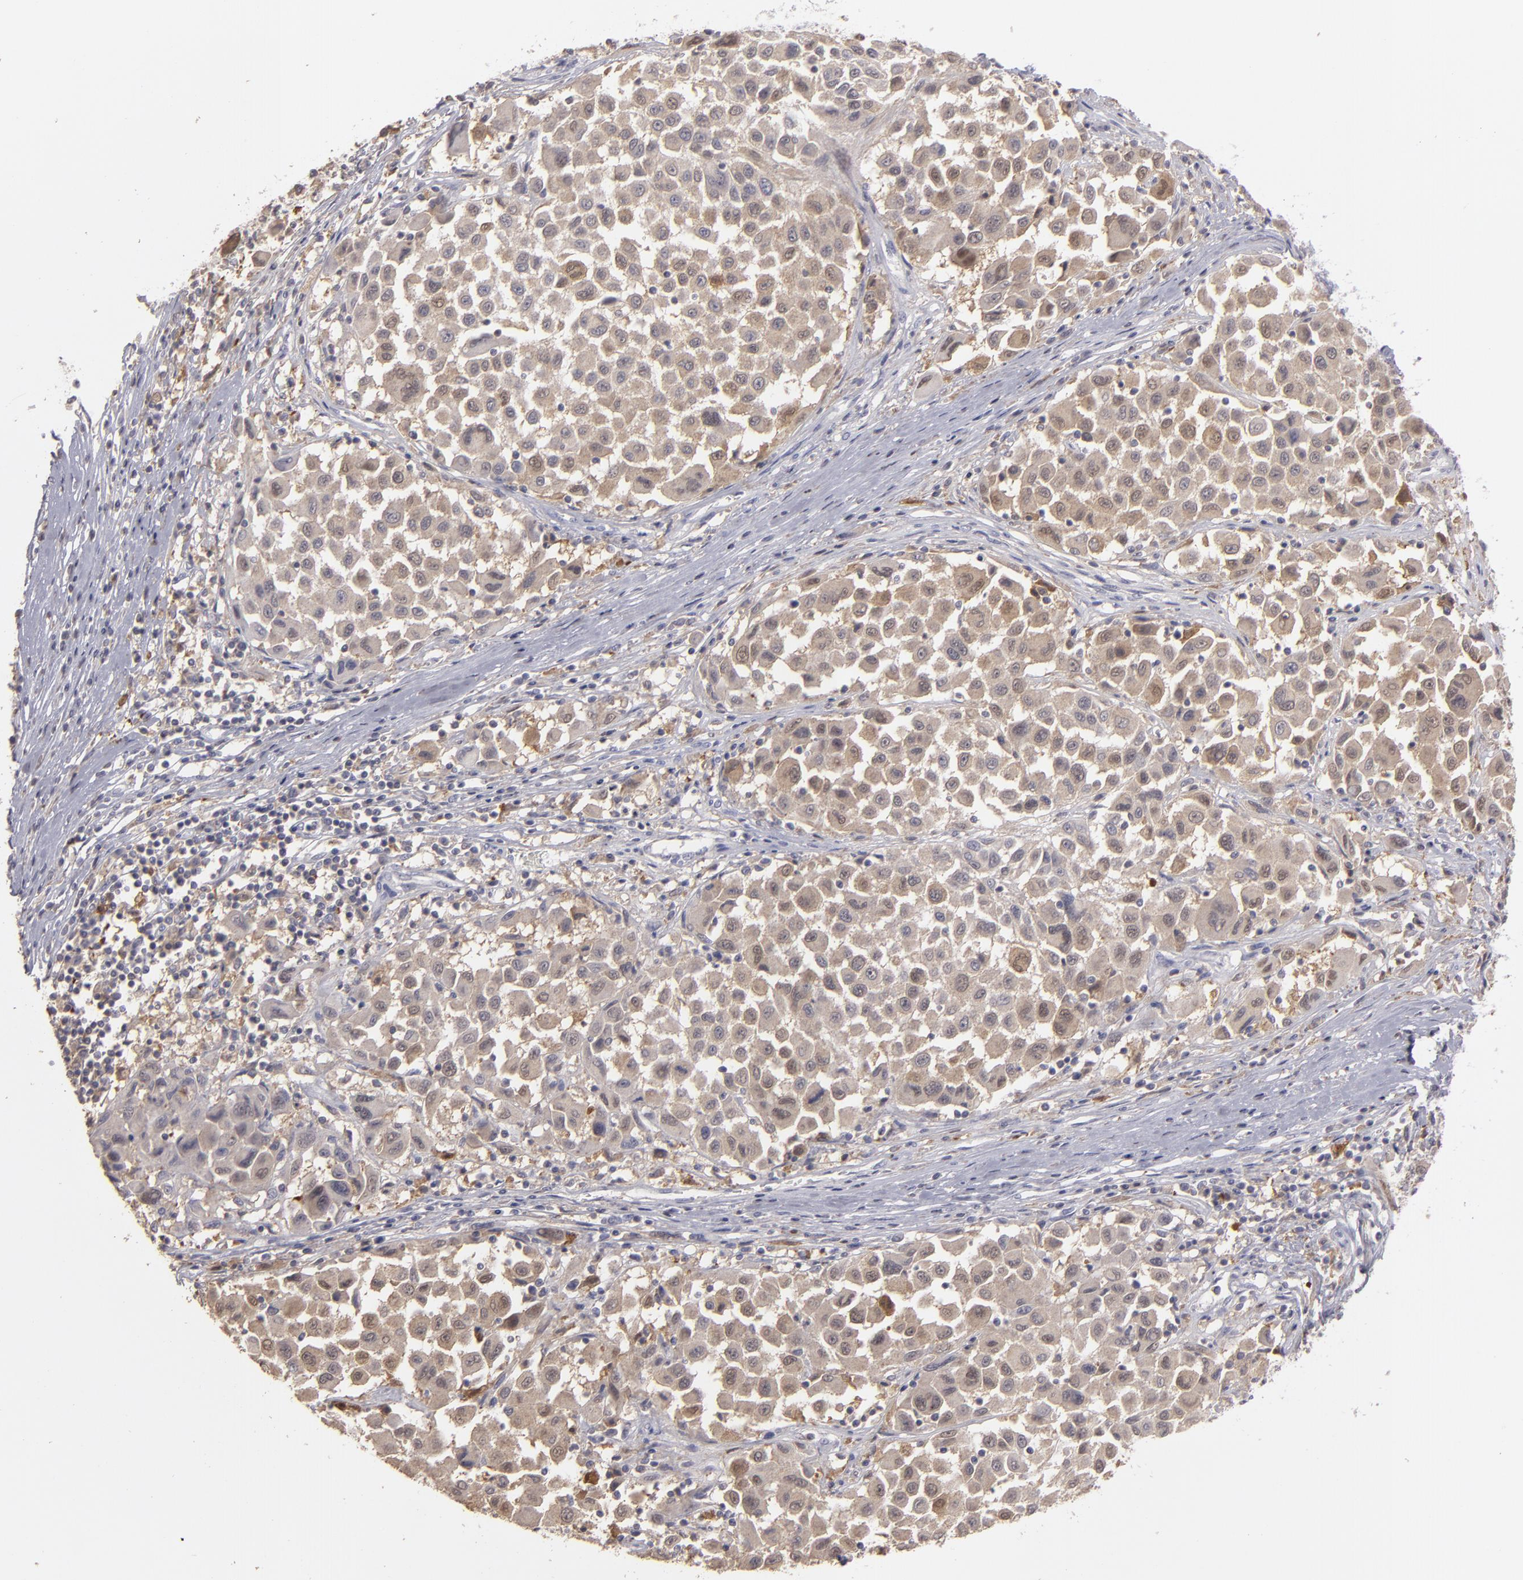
{"staining": {"intensity": "weak", "quantity": ">75%", "location": "cytoplasmic/membranous"}, "tissue": "melanoma", "cell_type": "Tumor cells", "image_type": "cancer", "snomed": [{"axis": "morphology", "description": "Malignant melanoma, Metastatic site"}, {"axis": "topography", "description": "Lymph node"}], "caption": "A low amount of weak cytoplasmic/membranous expression is identified in about >75% of tumor cells in malignant melanoma (metastatic site) tissue.", "gene": "SEMA3G", "patient": {"sex": "male", "age": 61}}